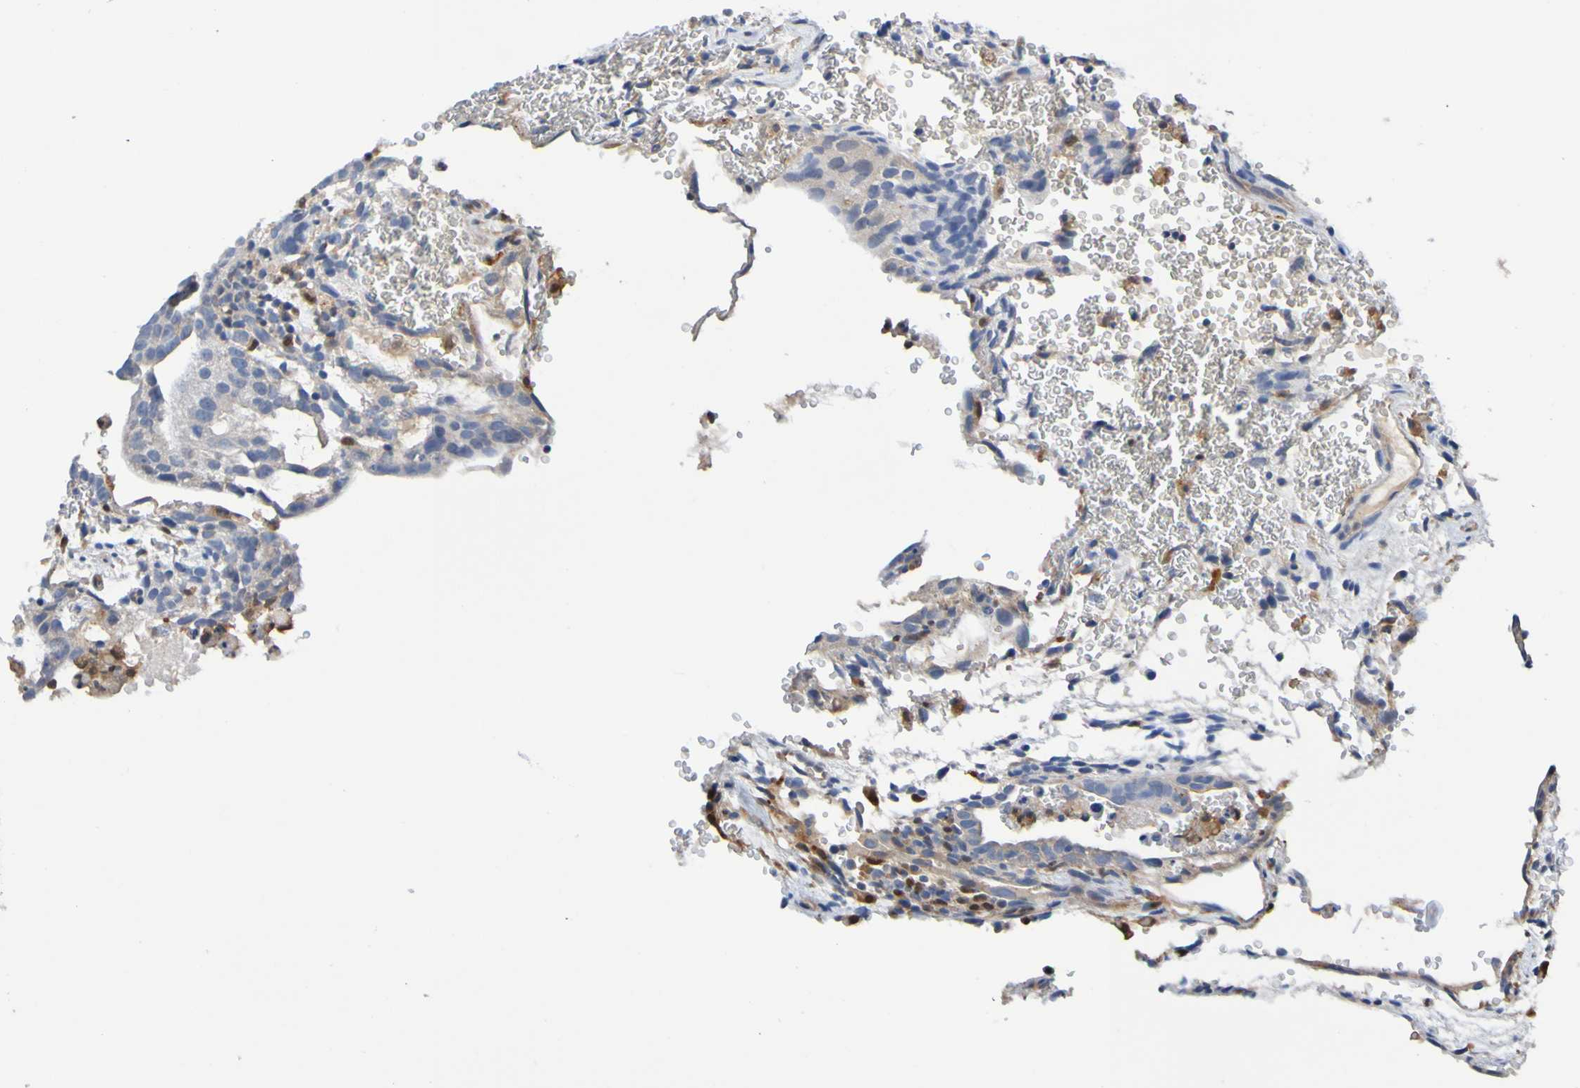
{"staining": {"intensity": "weak", "quantity": ">75%", "location": "cytoplasmic/membranous"}, "tissue": "testis cancer", "cell_type": "Tumor cells", "image_type": "cancer", "snomed": [{"axis": "morphology", "description": "Seminoma, NOS"}, {"axis": "morphology", "description": "Carcinoma, Embryonal, NOS"}, {"axis": "topography", "description": "Testis"}], "caption": "The immunohistochemical stain labels weak cytoplasmic/membranous staining in tumor cells of testis seminoma tissue. Nuclei are stained in blue.", "gene": "METAP2", "patient": {"sex": "male", "age": 52}}